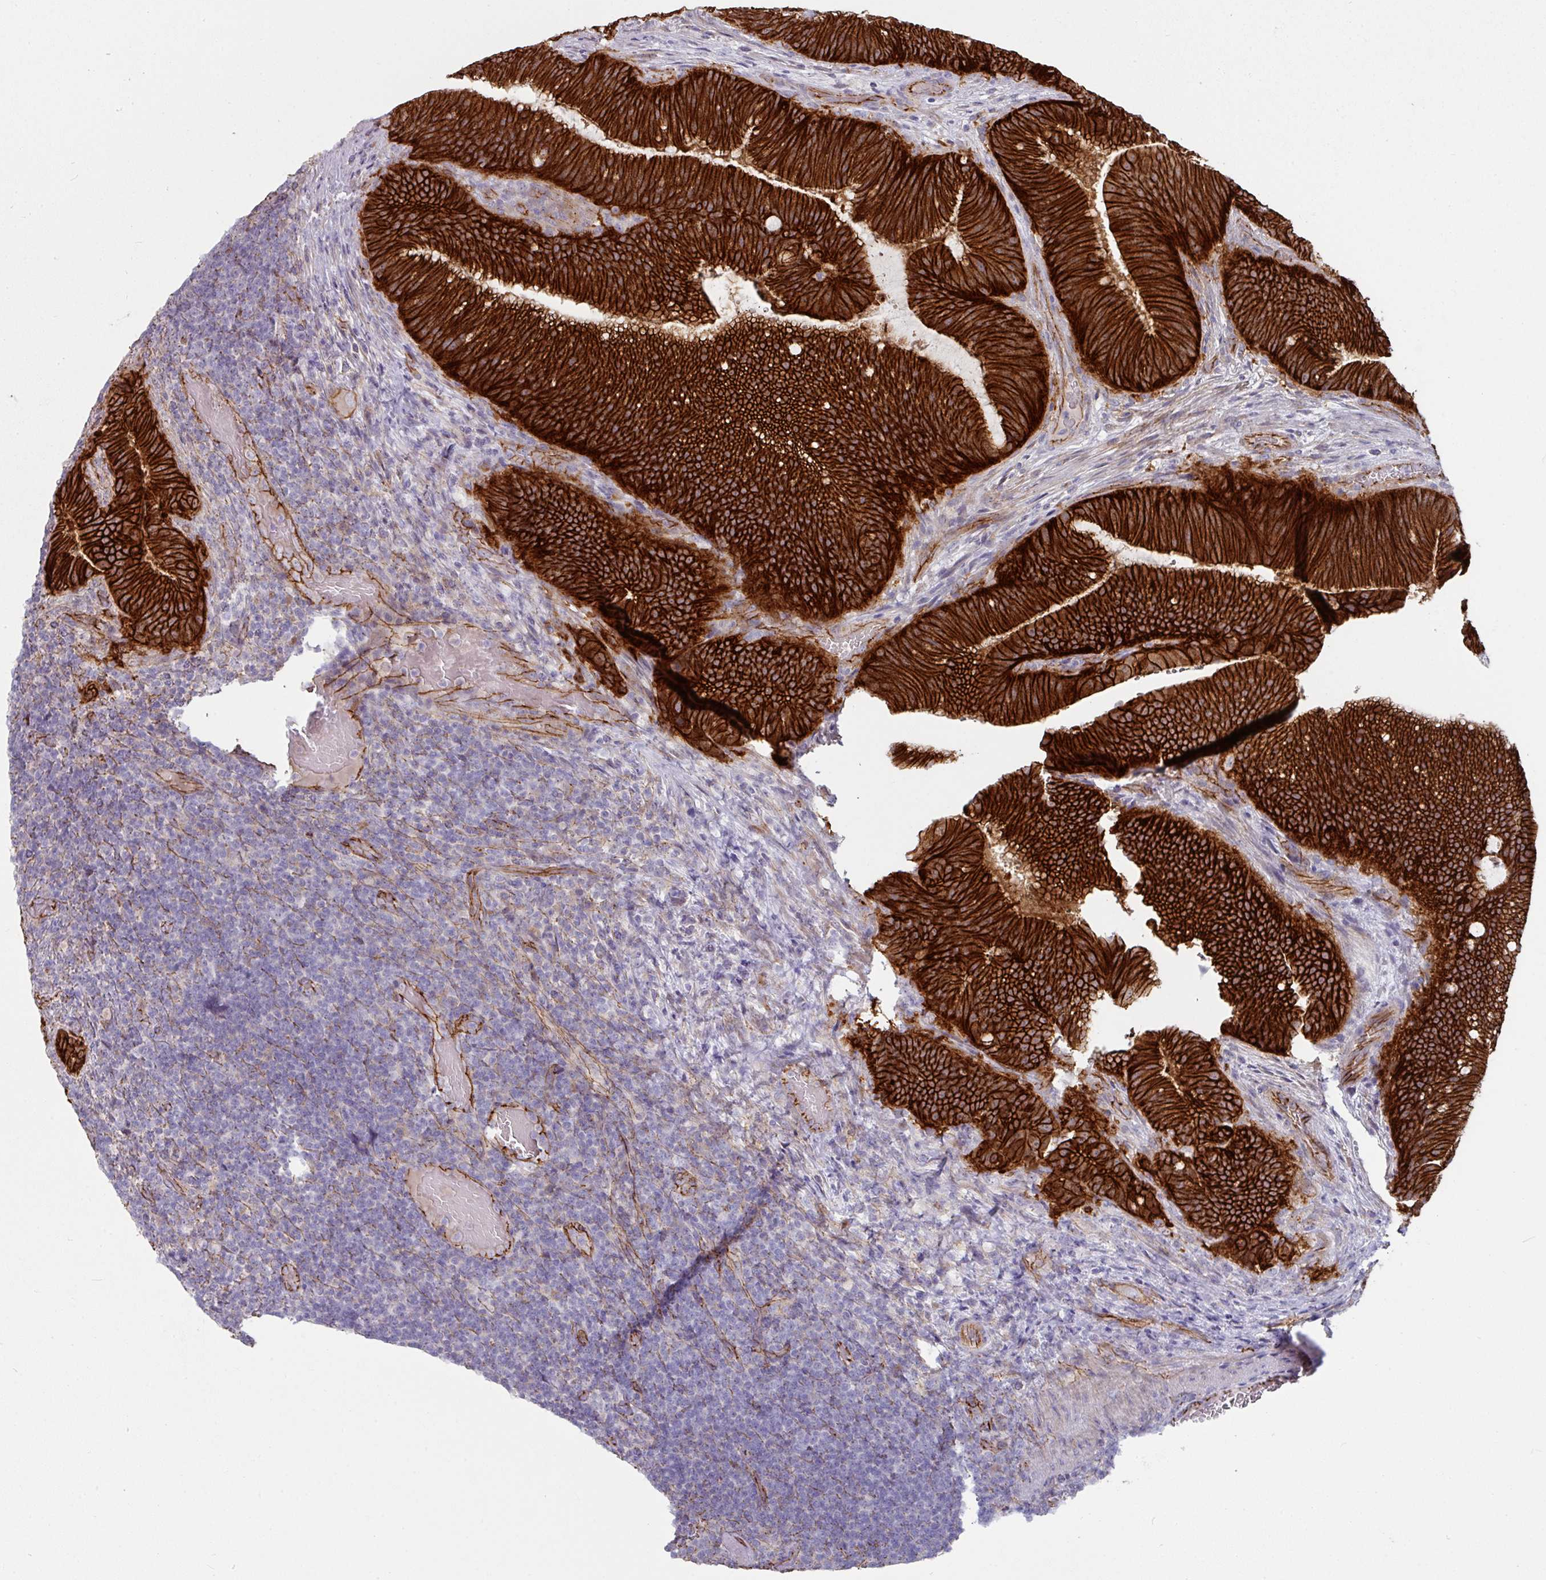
{"staining": {"intensity": "strong", "quantity": ">75%", "location": "cytoplasmic/membranous"}, "tissue": "colorectal cancer", "cell_type": "Tumor cells", "image_type": "cancer", "snomed": [{"axis": "morphology", "description": "Adenocarcinoma, NOS"}, {"axis": "topography", "description": "Colon"}], "caption": "Colorectal cancer was stained to show a protein in brown. There is high levels of strong cytoplasmic/membranous expression in approximately >75% of tumor cells.", "gene": "JUP", "patient": {"sex": "female", "age": 43}}